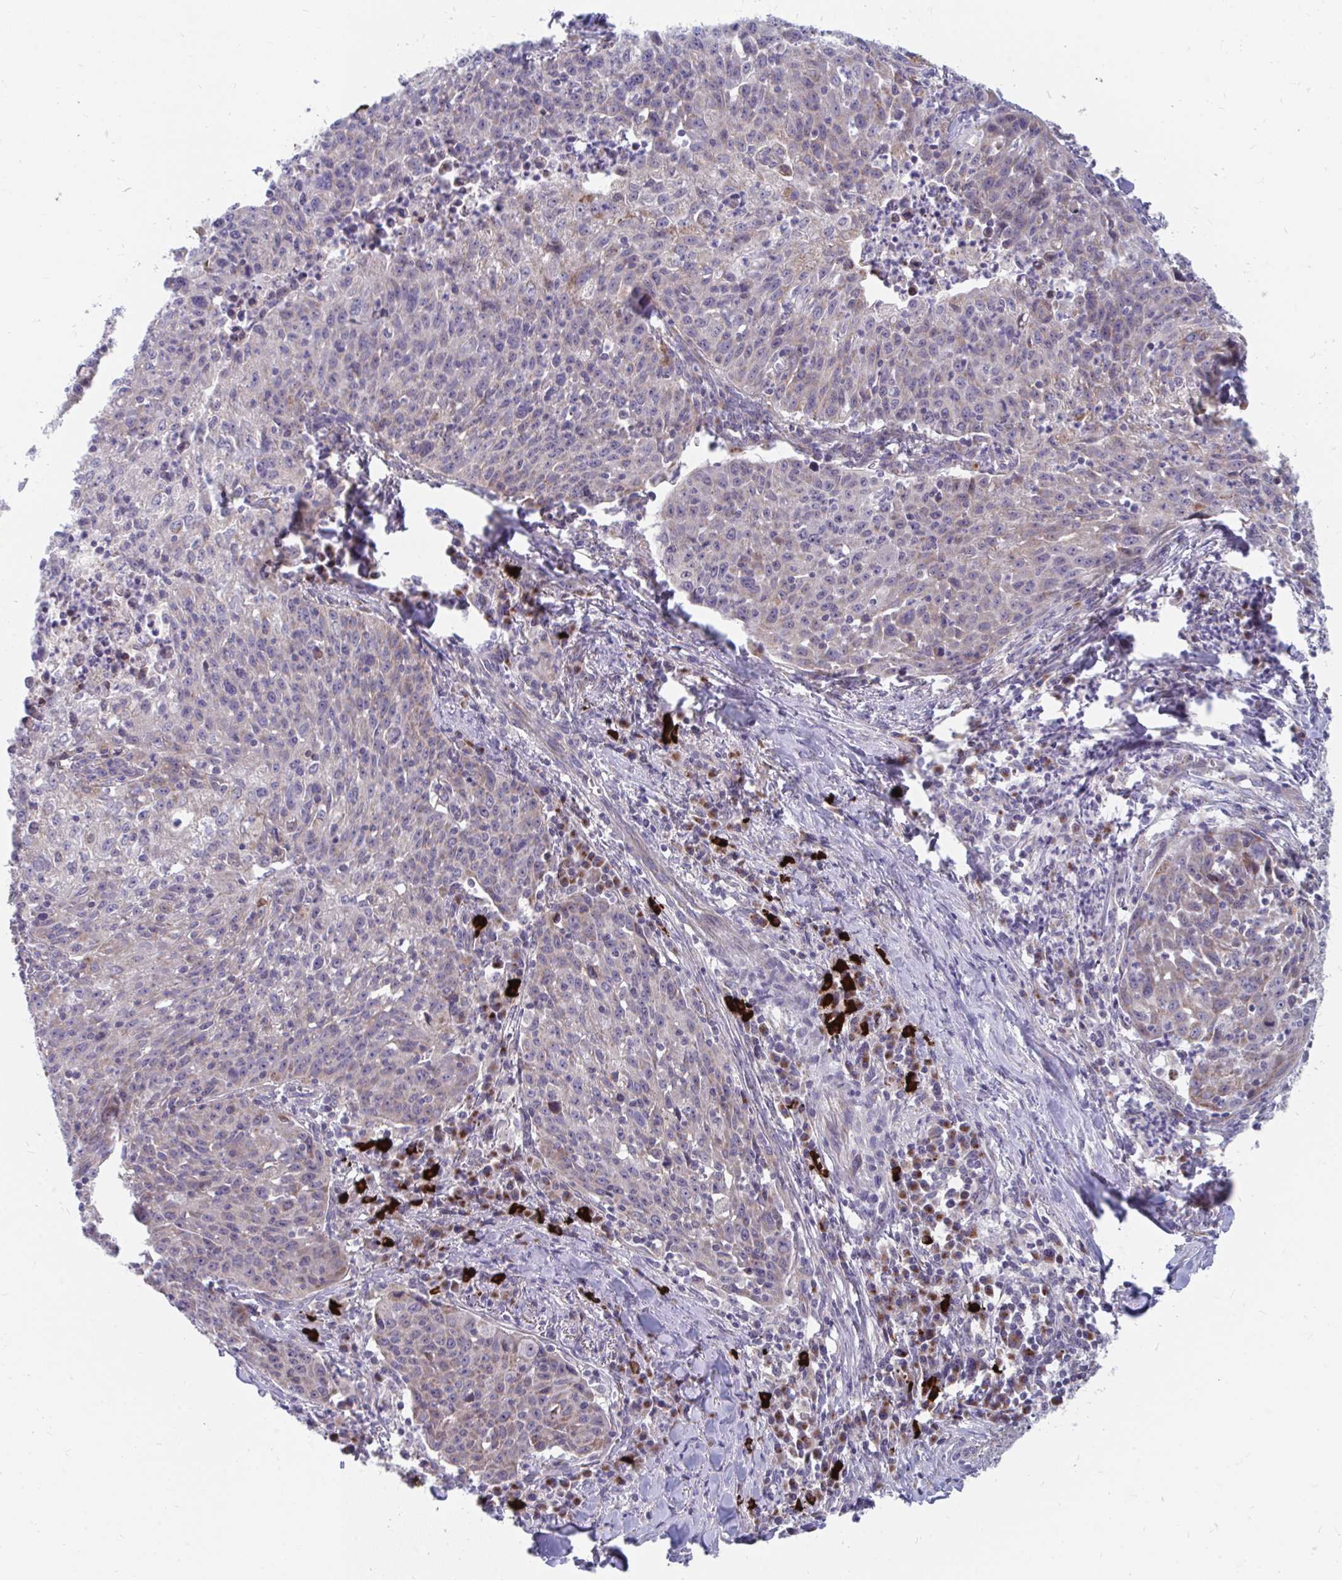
{"staining": {"intensity": "weak", "quantity": "<25%", "location": "cytoplasmic/membranous"}, "tissue": "lung cancer", "cell_type": "Tumor cells", "image_type": "cancer", "snomed": [{"axis": "morphology", "description": "Squamous cell carcinoma, NOS"}, {"axis": "morphology", "description": "Squamous cell carcinoma, metastatic, NOS"}, {"axis": "topography", "description": "Bronchus"}, {"axis": "topography", "description": "Lung"}], "caption": "IHC histopathology image of neoplastic tissue: human lung cancer stained with DAB reveals no significant protein positivity in tumor cells. (Brightfield microscopy of DAB IHC at high magnification).", "gene": "PABIR3", "patient": {"sex": "male", "age": 62}}